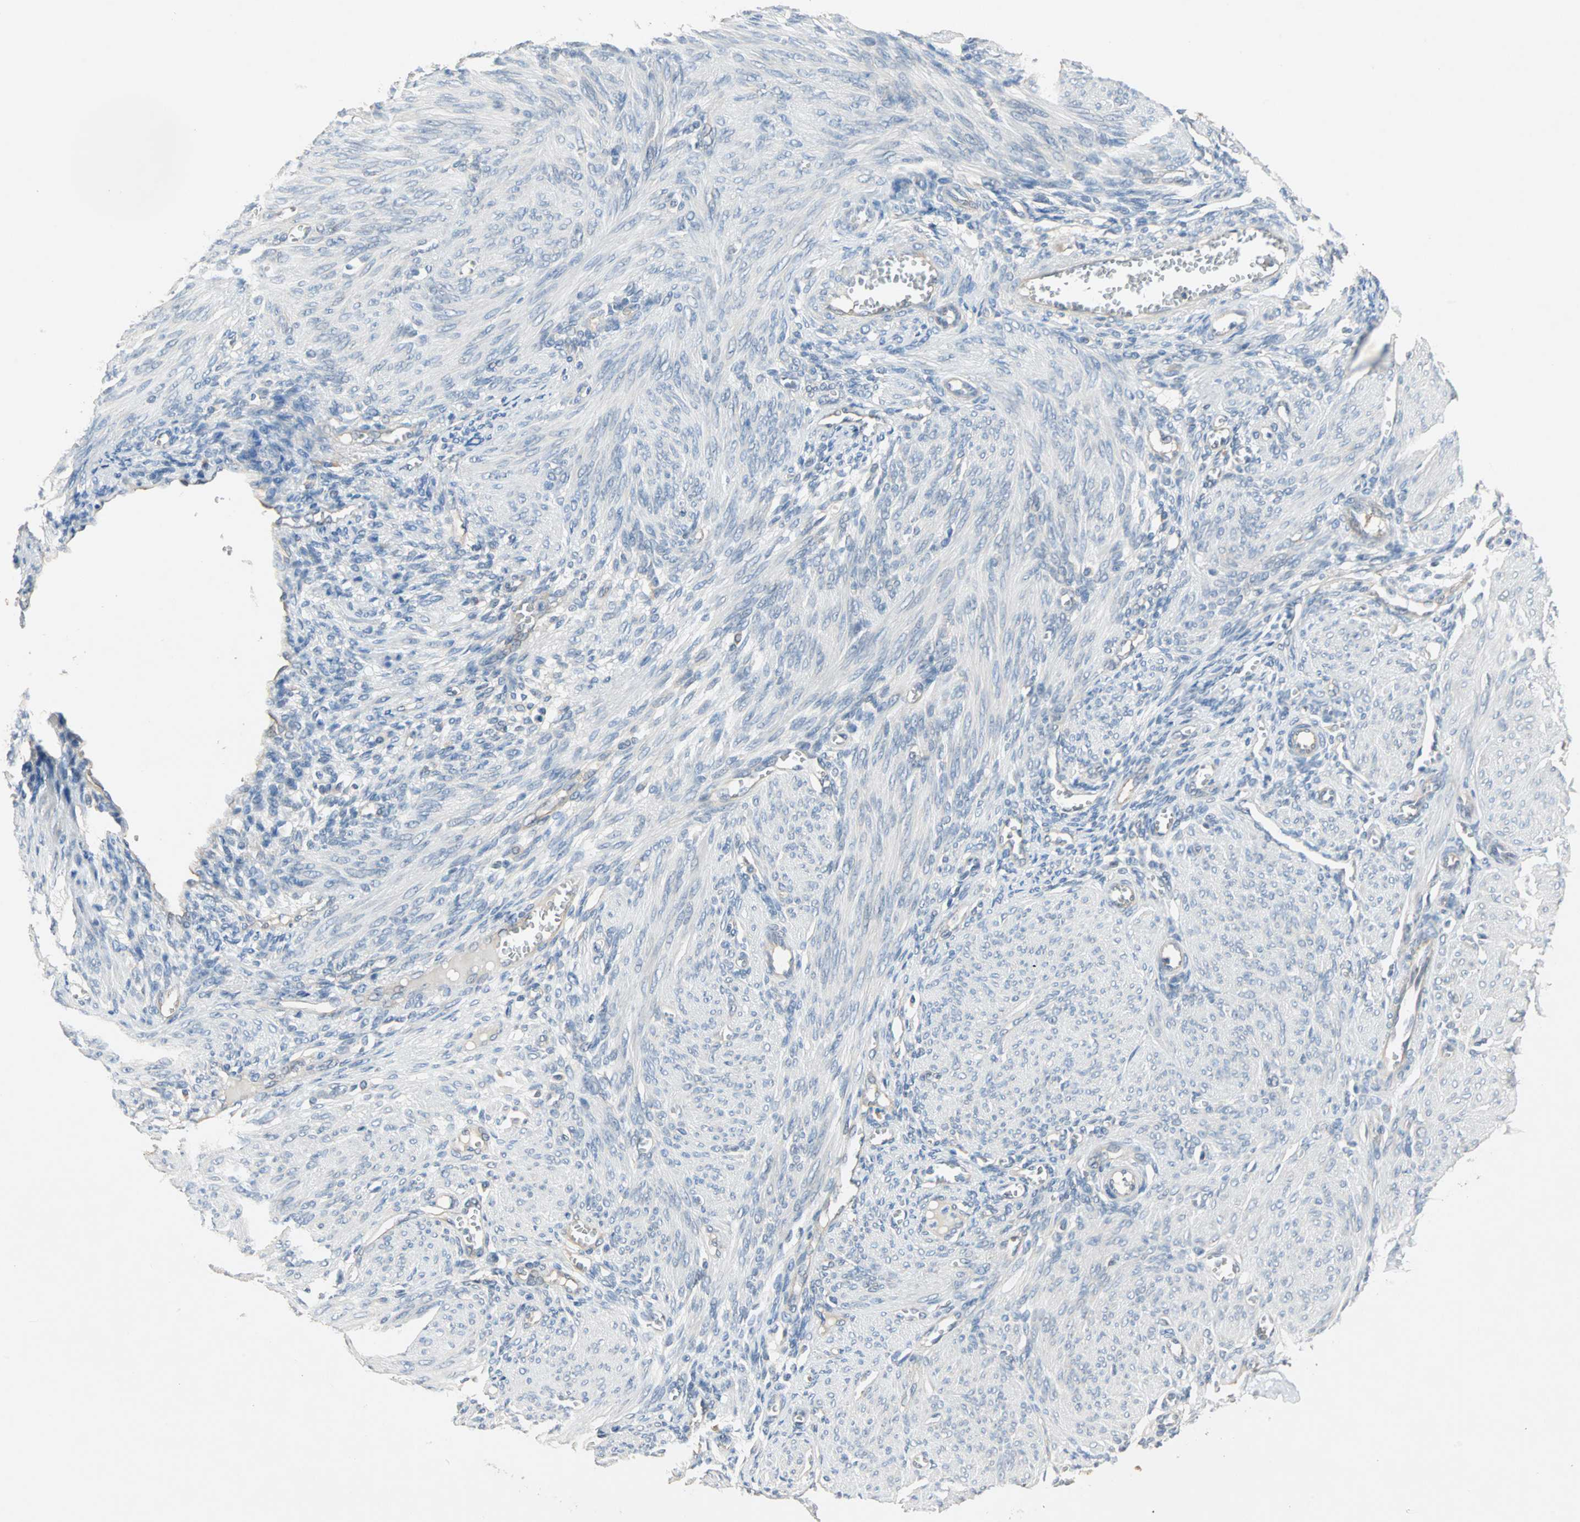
{"staining": {"intensity": "negative", "quantity": "none", "location": "none"}, "tissue": "endometrium", "cell_type": "Cells in endometrial stroma", "image_type": "normal", "snomed": [{"axis": "morphology", "description": "Normal tissue, NOS"}, {"axis": "topography", "description": "Endometrium"}], "caption": "A micrograph of endometrium stained for a protein reveals no brown staining in cells in endometrial stroma. Nuclei are stained in blue.", "gene": "MPI", "patient": {"sex": "female", "age": 72}}